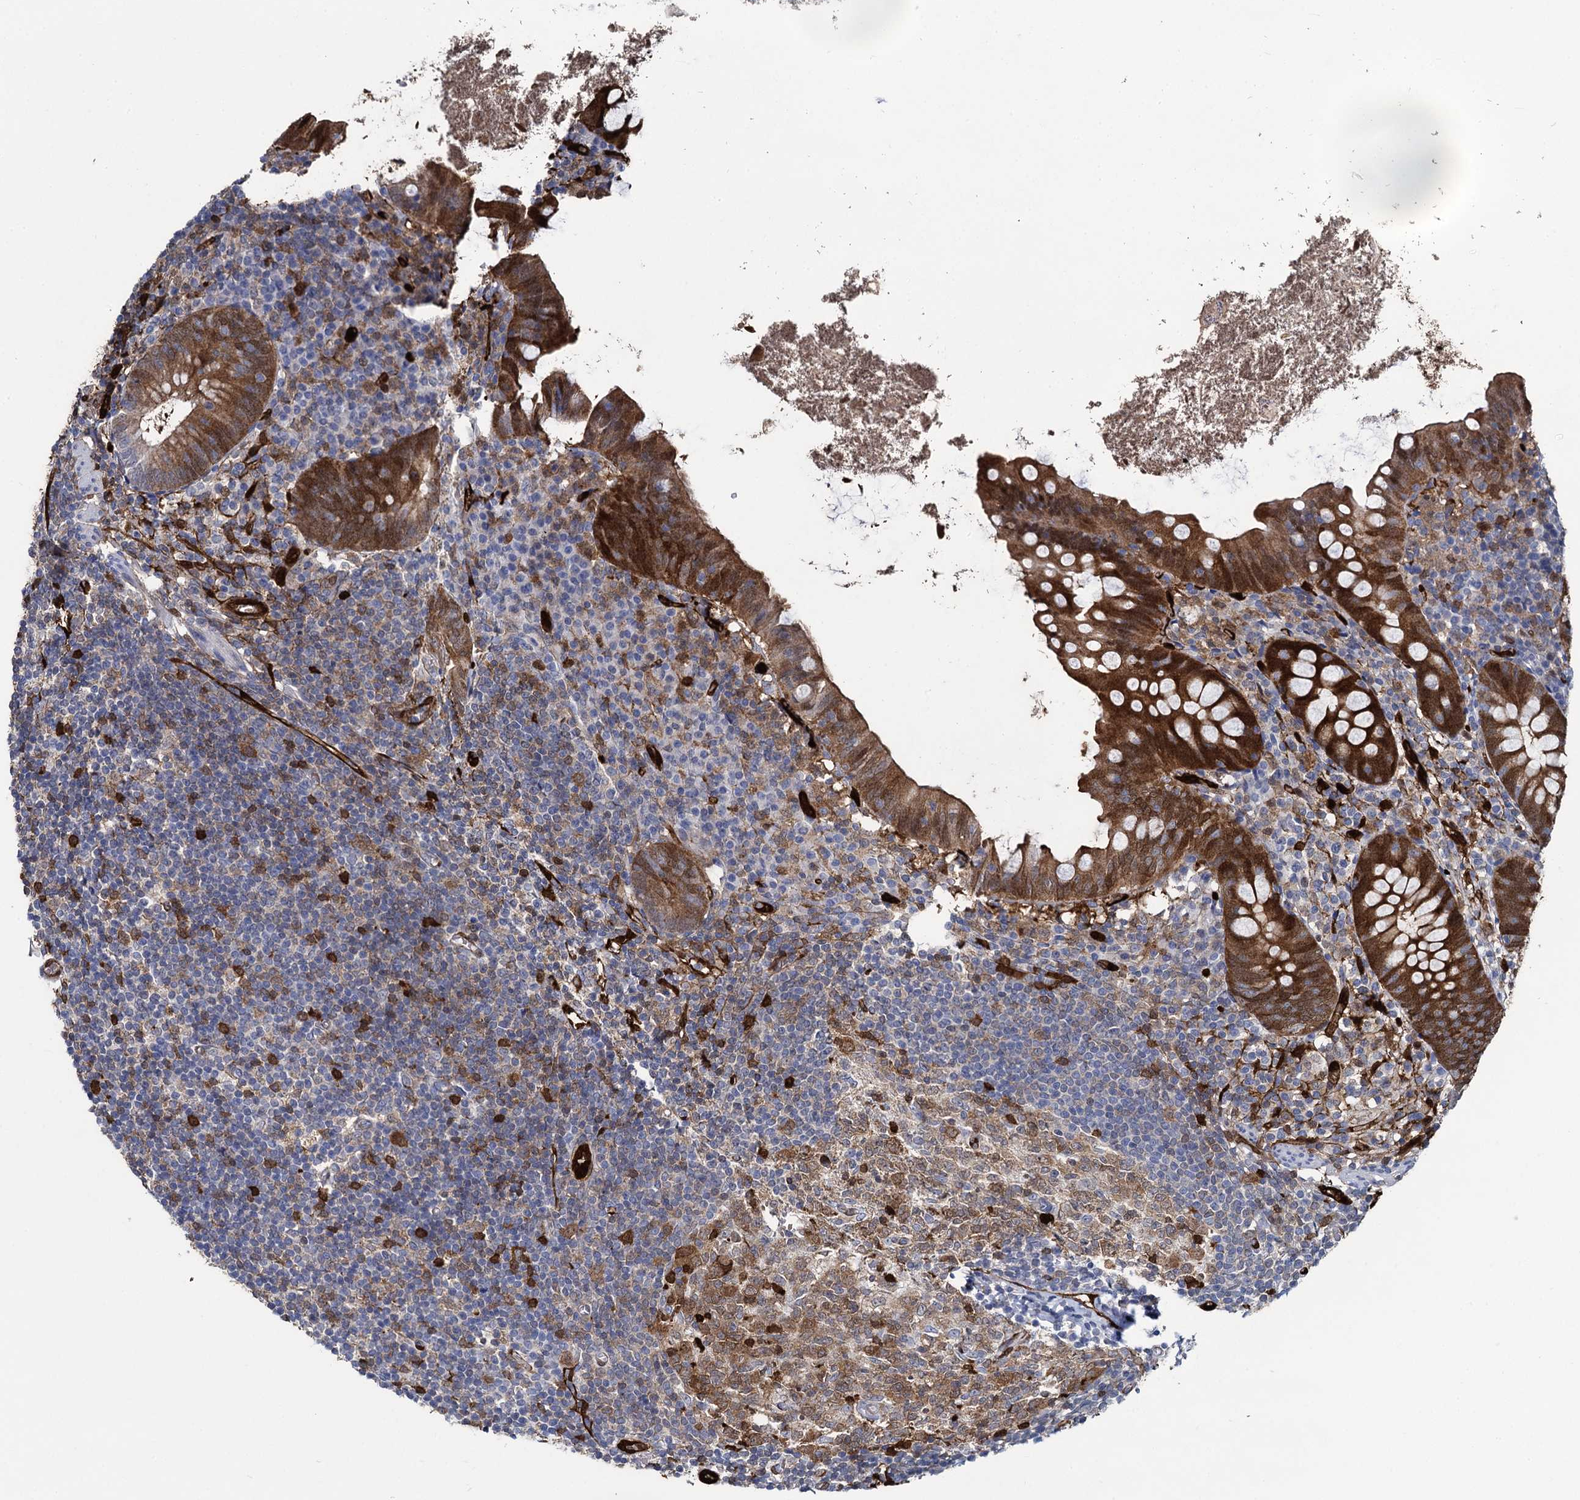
{"staining": {"intensity": "strong", "quantity": ">75%", "location": "cytoplasmic/membranous"}, "tissue": "appendix", "cell_type": "Glandular cells", "image_type": "normal", "snomed": [{"axis": "morphology", "description": "Normal tissue, NOS"}, {"axis": "topography", "description": "Appendix"}], "caption": "Appendix stained with immunohistochemistry shows strong cytoplasmic/membranous expression in approximately >75% of glandular cells.", "gene": "FABP5", "patient": {"sex": "female", "age": 51}}